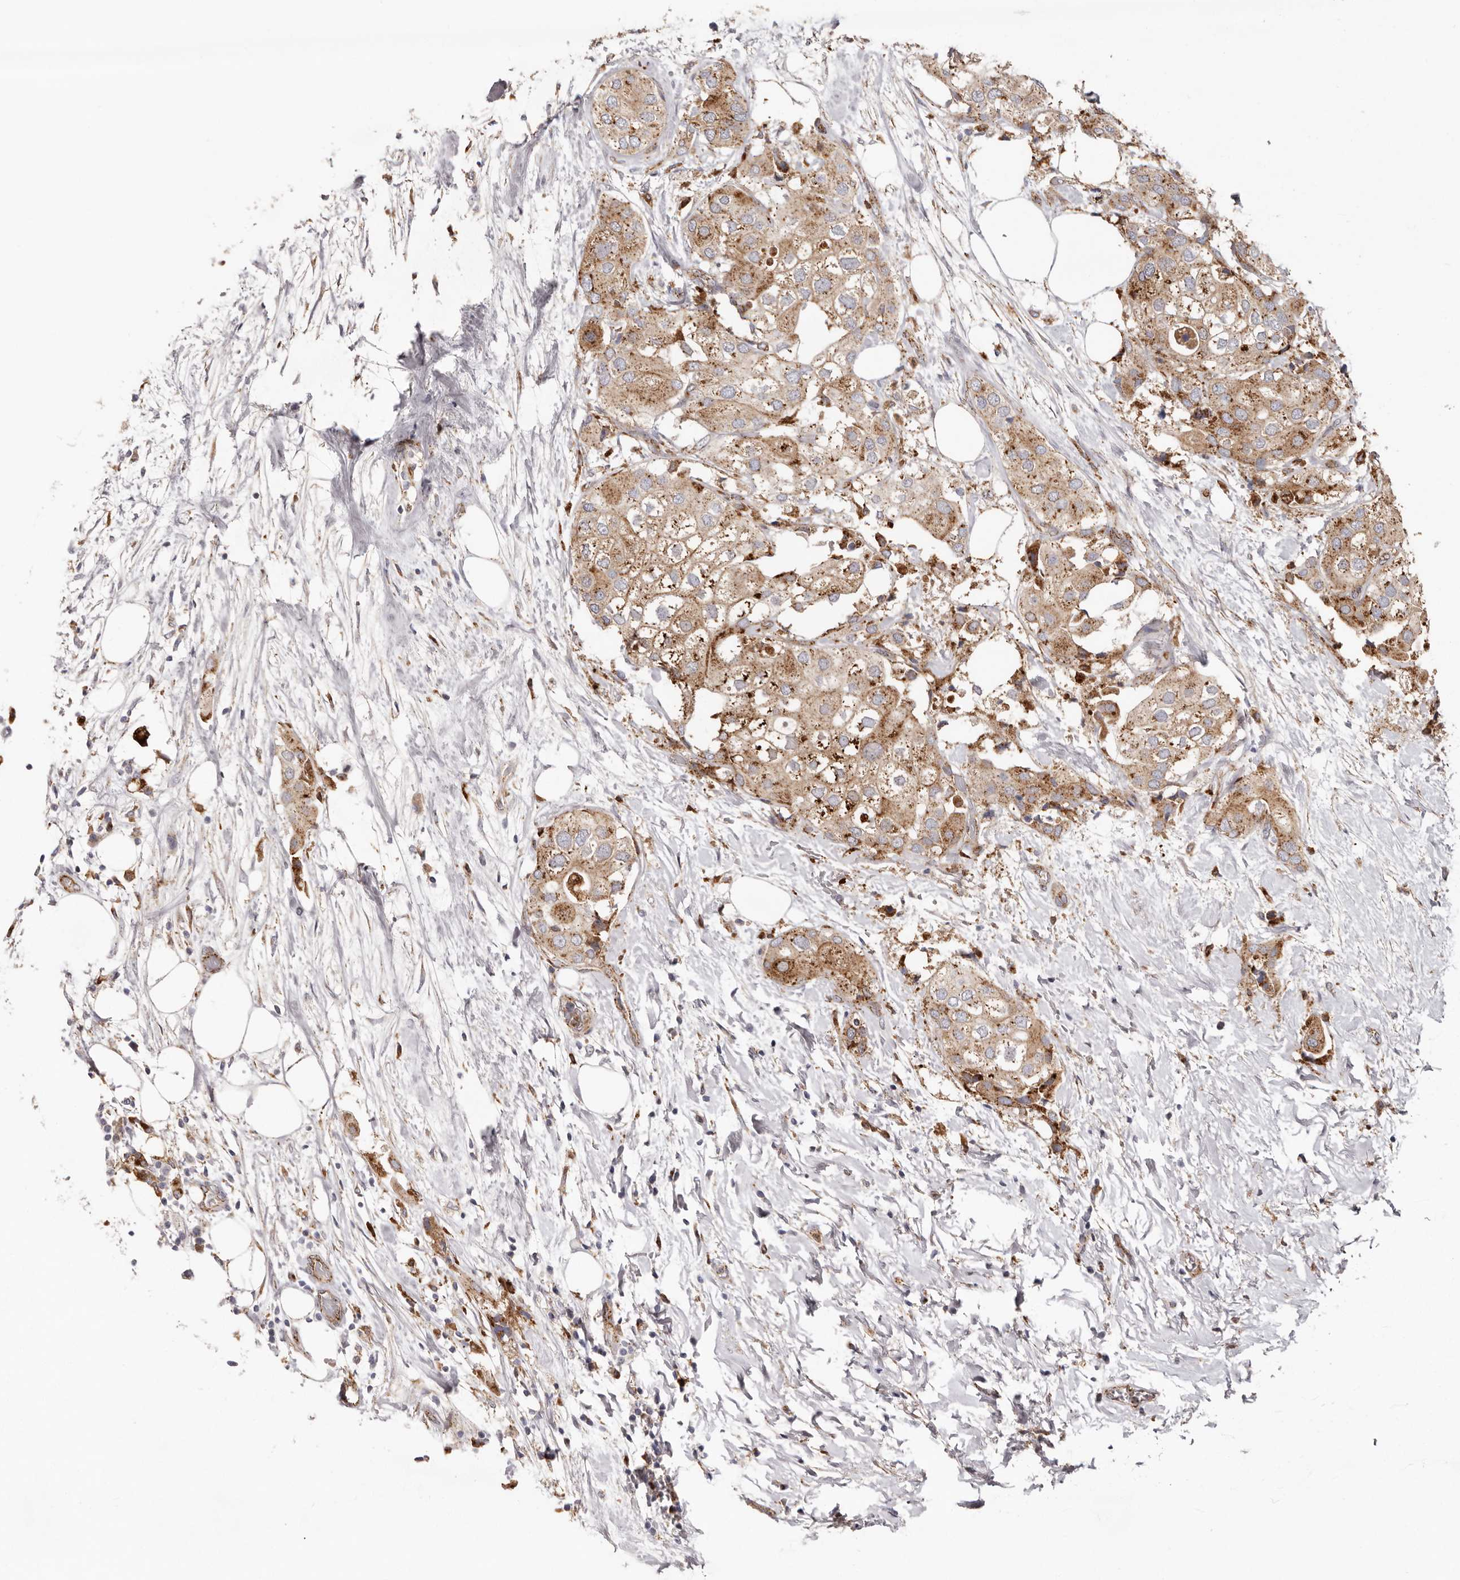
{"staining": {"intensity": "moderate", "quantity": ">75%", "location": "cytoplasmic/membranous"}, "tissue": "urothelial cancer", "cell_type": "Tumor cells", "image_type": "cancer", "snomed": [{"axis": "morphology", "description": "Urothelial carcinoma, High grade"}, {"axis": "topography", "description": "Urinary bladder"}], "caption": "Human urothelial carcinoma (high-grade) stained with a protein marker reveals moderate staining in tumor cells.", "gene": "GRN", "patient": {"sex": "male", "age": 64}}